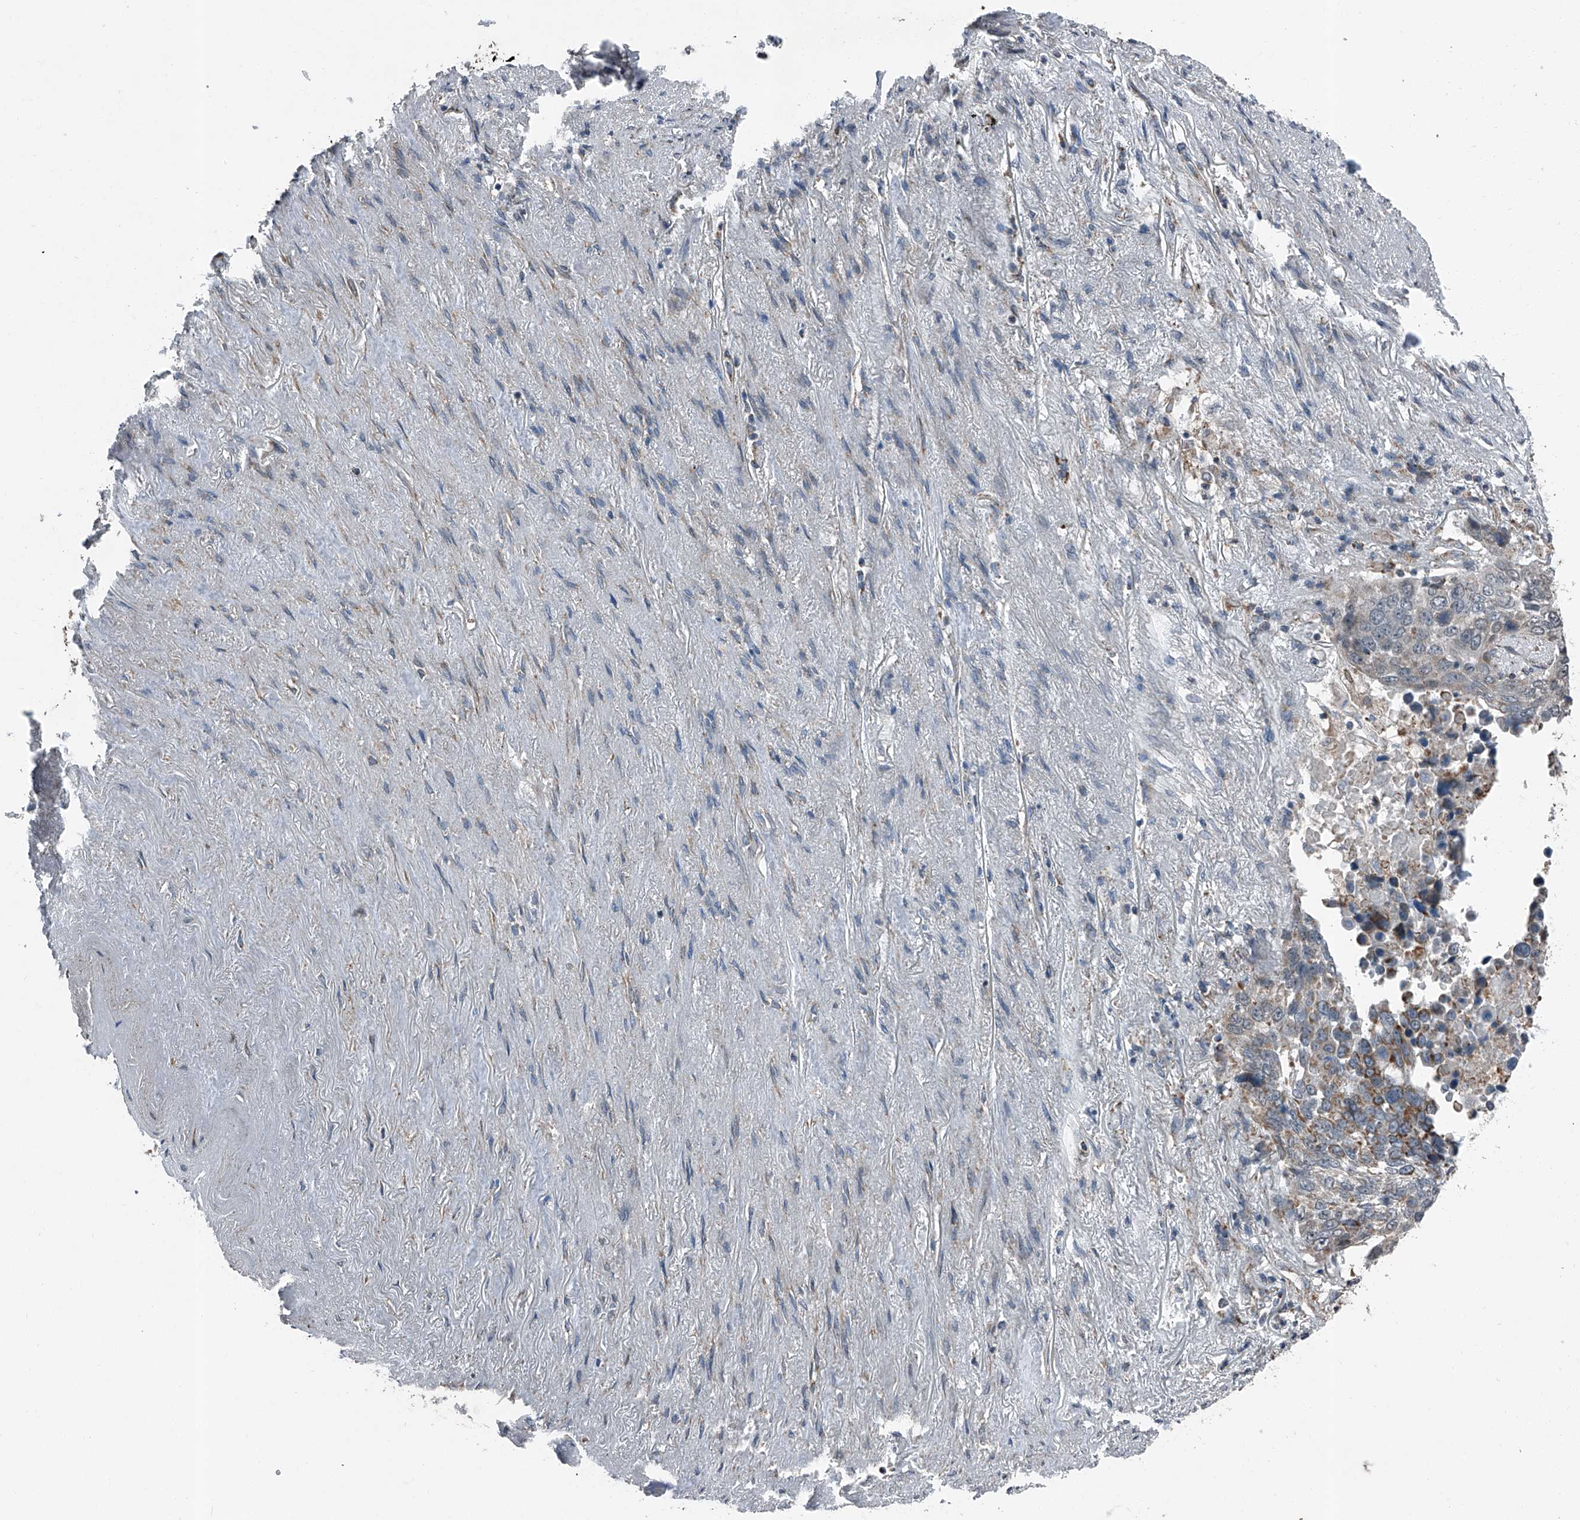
{"staining": {"intensity": "weak", "quantity": "25%-75%", "location": "cytoplasmic/membranous"}, "tissue": "lung cancer", "cell_type": "Tumor cells", "image_type": "cancer", "snomed": [{"axis": "morphology", "description": "Squamous cell carcinoma, NOS"}, {"axis": "topography", "description": "Lung"}], "caption": "Lung squamous cell carcinoma stained with a protein marker exhibits weak staining in tumor cells.", "gene": "CHRNA7", "patient": {"sex": "male", "age": 66}}